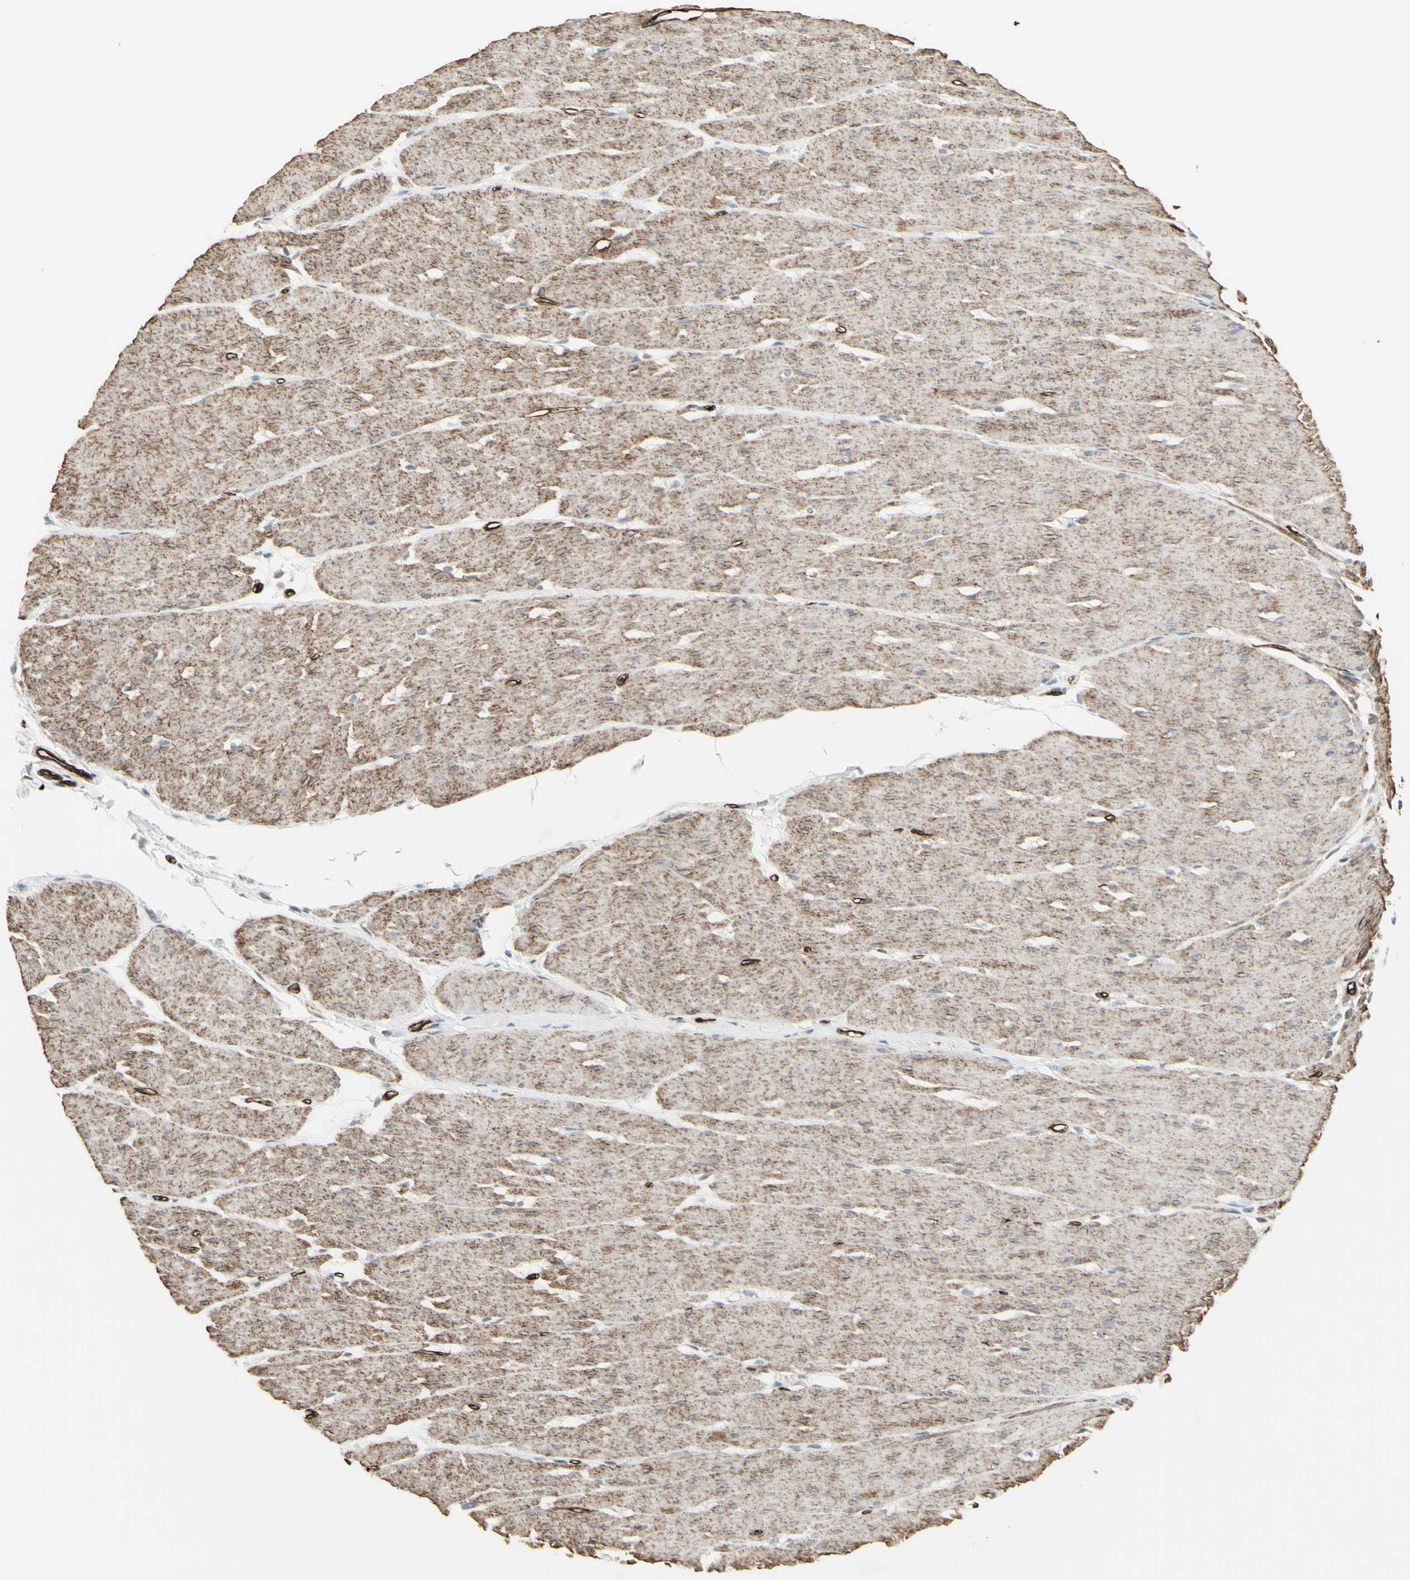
{"staining": {"intensity": "moderate", "quantity": ">75%", "location": "cytoplasmic/membranous"}, "tissue": "smooth muscle", "cell_type": "Smooth muscle cells", "image_type": "normal", "snomed": [{"axis": "morphology", "description": "Normal tissue, NOS"}, {"axis": "topography", "description": "Smooth muscle"}, {"axis": "topography", "description": "Colon"}], "caption": "Moderate cytoplasmic/membranous protein expression is present in about >75% of smooth muscle cells in smooth muscle.", "gene": "DTX3L", "patient": {"sex": "male", "age": 67}}